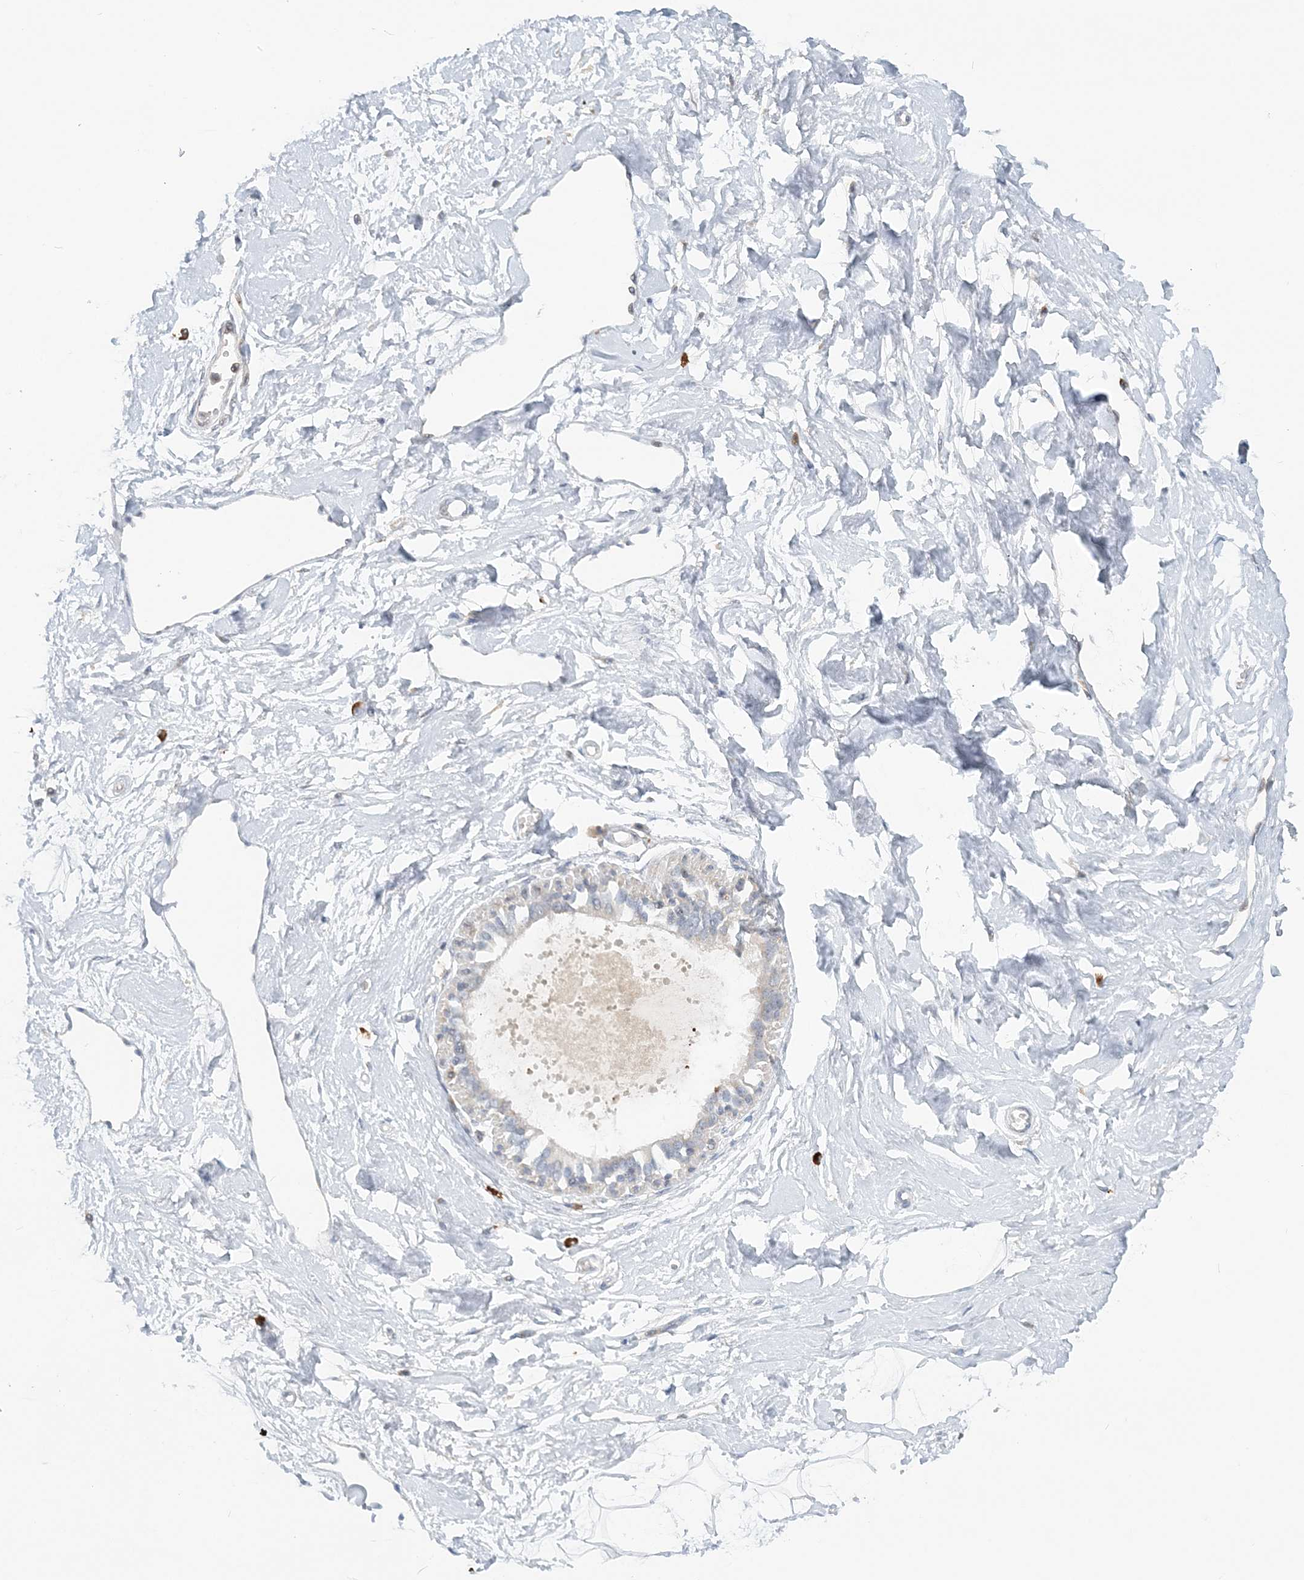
{"staining": {"intensity": "negative", "quantity": "none", "location": "none"}, "tissue": "breast", "cell_type": "Adipocytes", "image_type": "normal", "snomed": [{"axis": "morphology", "description": "Normal tissue, NOS"}, {"axis": "topography", "description": "Breast"}], "caption": "An image of breast stained for a protein displays no brown staining in adipocytes. (Immunohistochemistry (ihc), brightfield microscopy, high magnification).", "gene": "NAA11", "patient": {"sex": "female", "age": 45}}